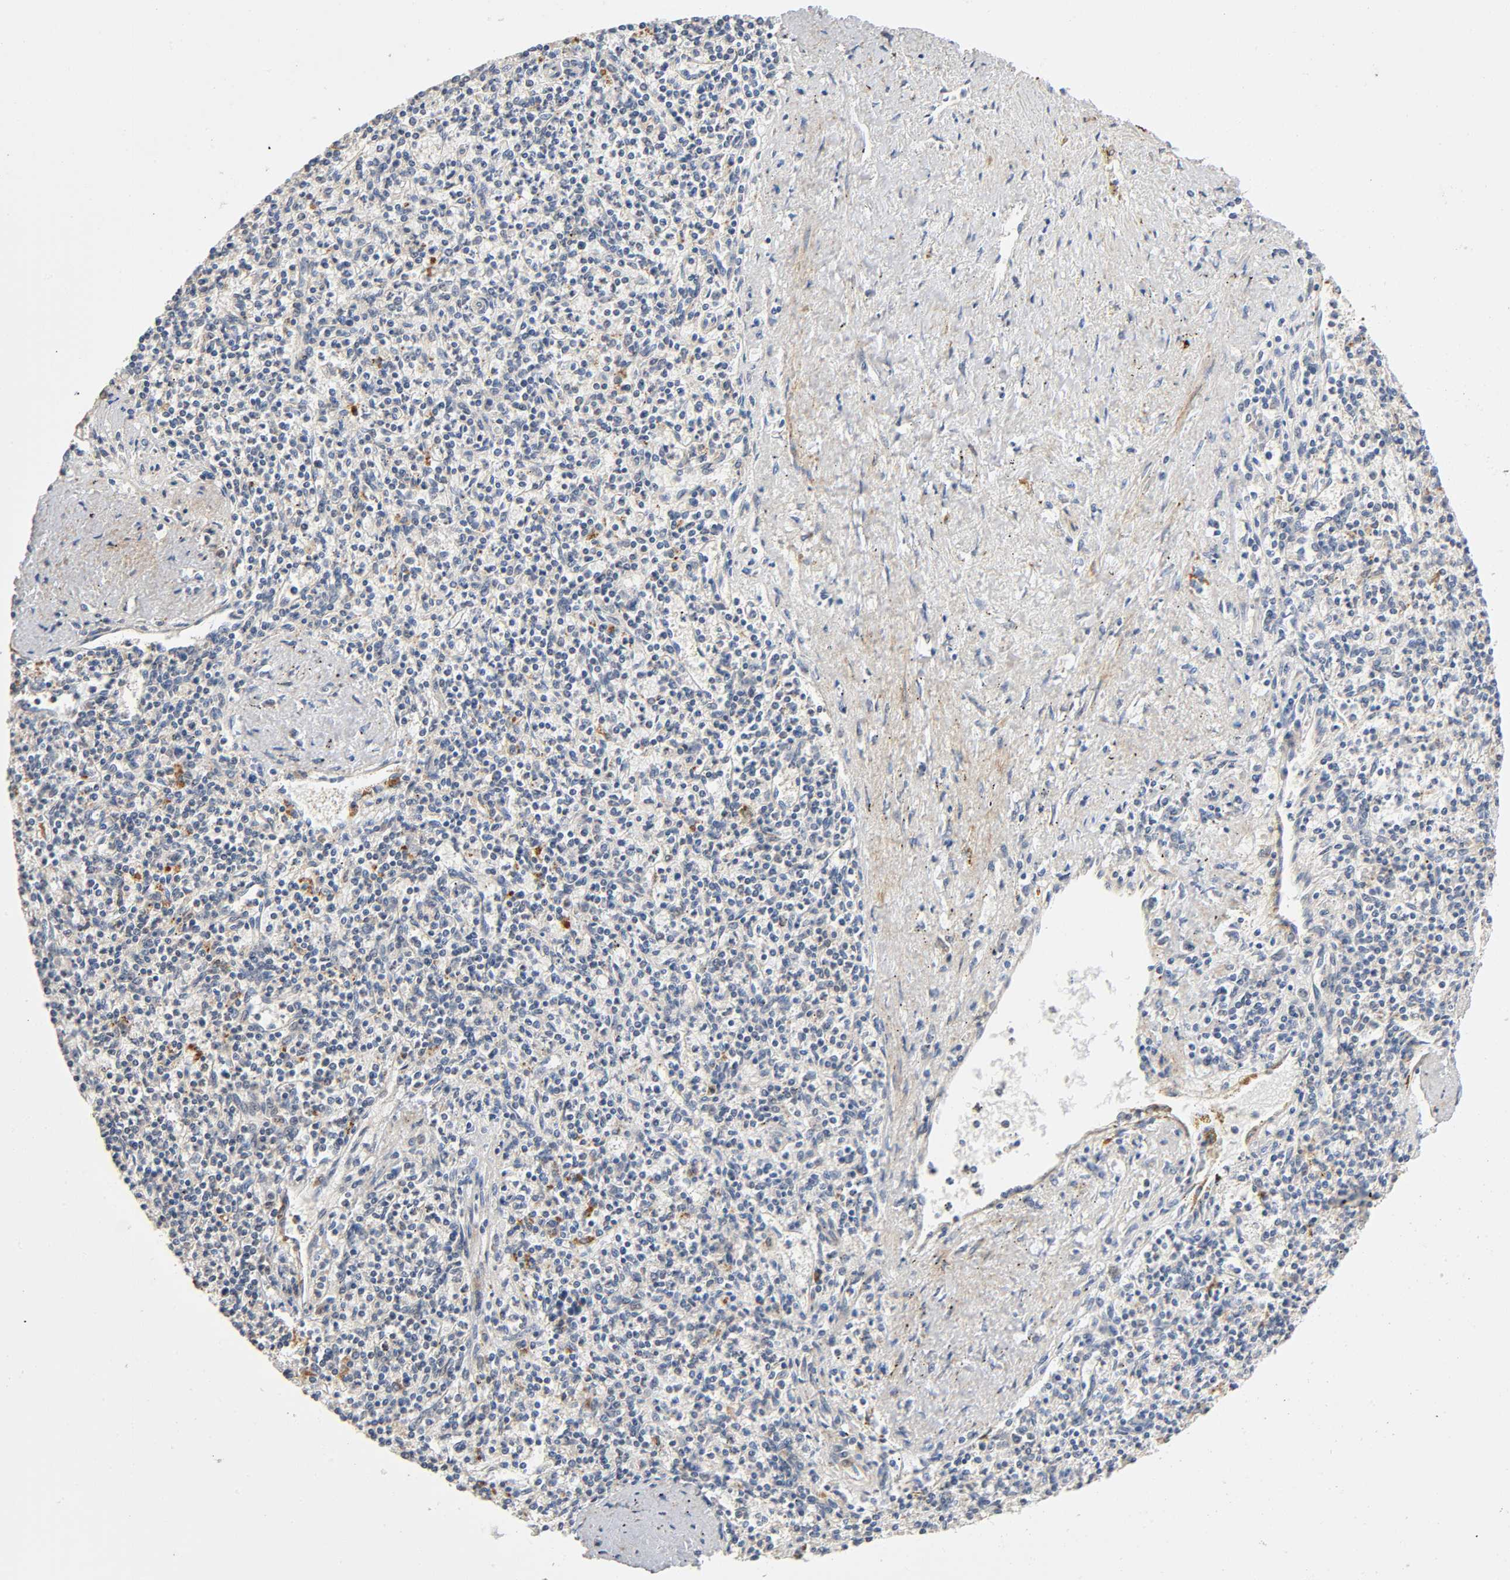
{"staining": {"intensity": "moderate", "quantity": ">75%", "location": "cytoplasmic/membranous"}, "tissue": "spleen", "cell_type": "Cells in red pulp", "image_type": "normal", "snomed": [{"axis": "morphology", "description": "Normal tissue, NOS"}, {"axis": "topography", "description": "Spleen"}], "caption": "Protein expression analysis of unremarkable spleen demonstrates moderate cytoplasmic/membranous positivity in about >75% of cells in red pulp. The staining was performed using DAB (3,3'-diaminobenzidine) to visualize the protein expression in brown, while the nuclei were stained in blue with hematoxylin (Magnification: 20x).", "gene": "CASP9", "patient": {"sex": "male", "age": 72}}